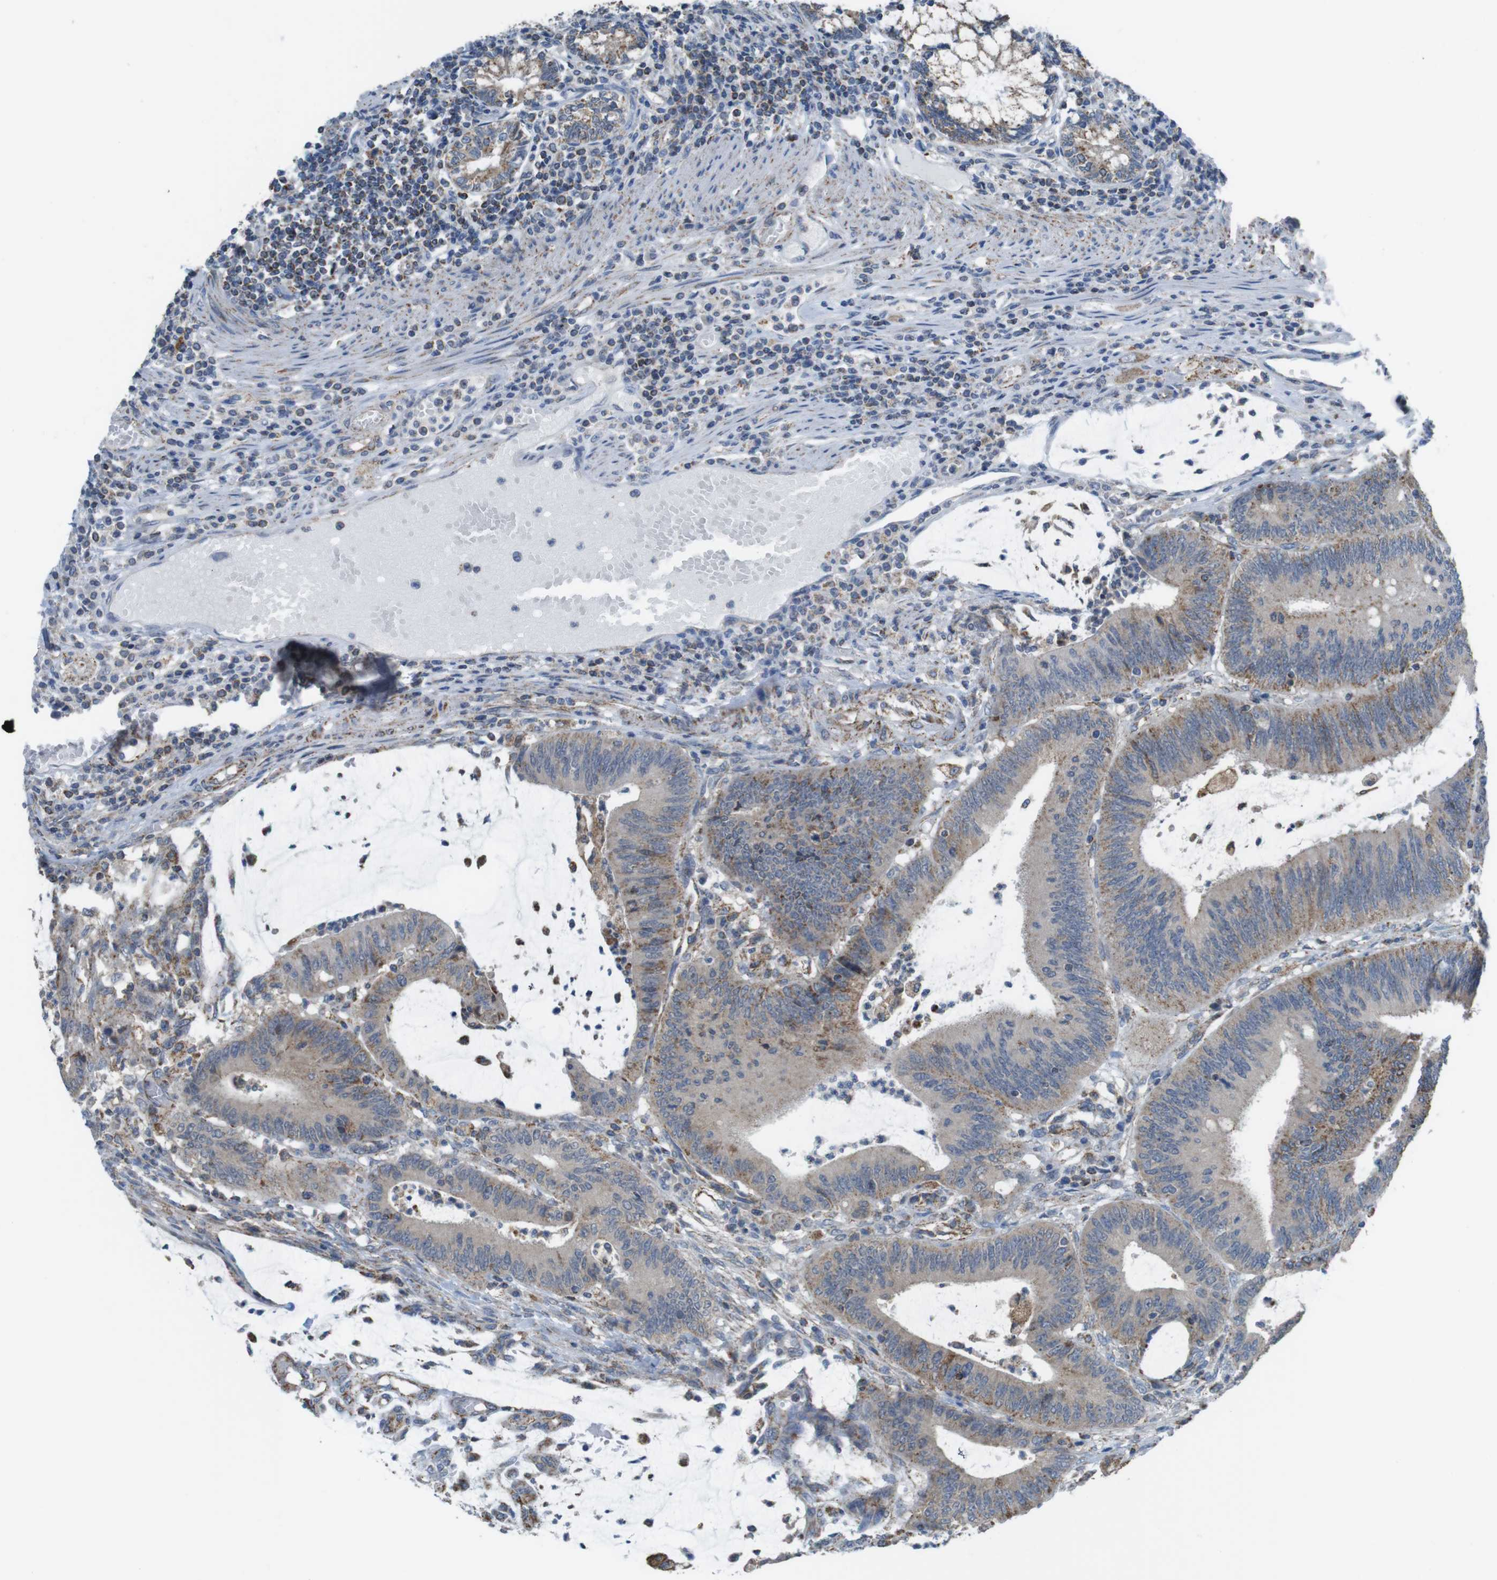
{"staining": {"intensity": "moderate", "quantity": ">75%", "location": "cytoplasmic/membranous"}, "tissue": "colorectal cancer", "cell_type": "Tumor cells", "image_type": "cancer", "snomed": [{"axis": "morphology", "description": "Adenocarcinoma, NOS"}, {"axis": "topography", "description": "Rectum"}], "caption": "Immunohistochemical staining of colorectal adenocarcinoma shows medium levels of moderate cytoplasmic/membranous protein staining in about >75% of tumor cells.", "gene": "GRIK2", "patient": {"sex": "female", "age": 66}}